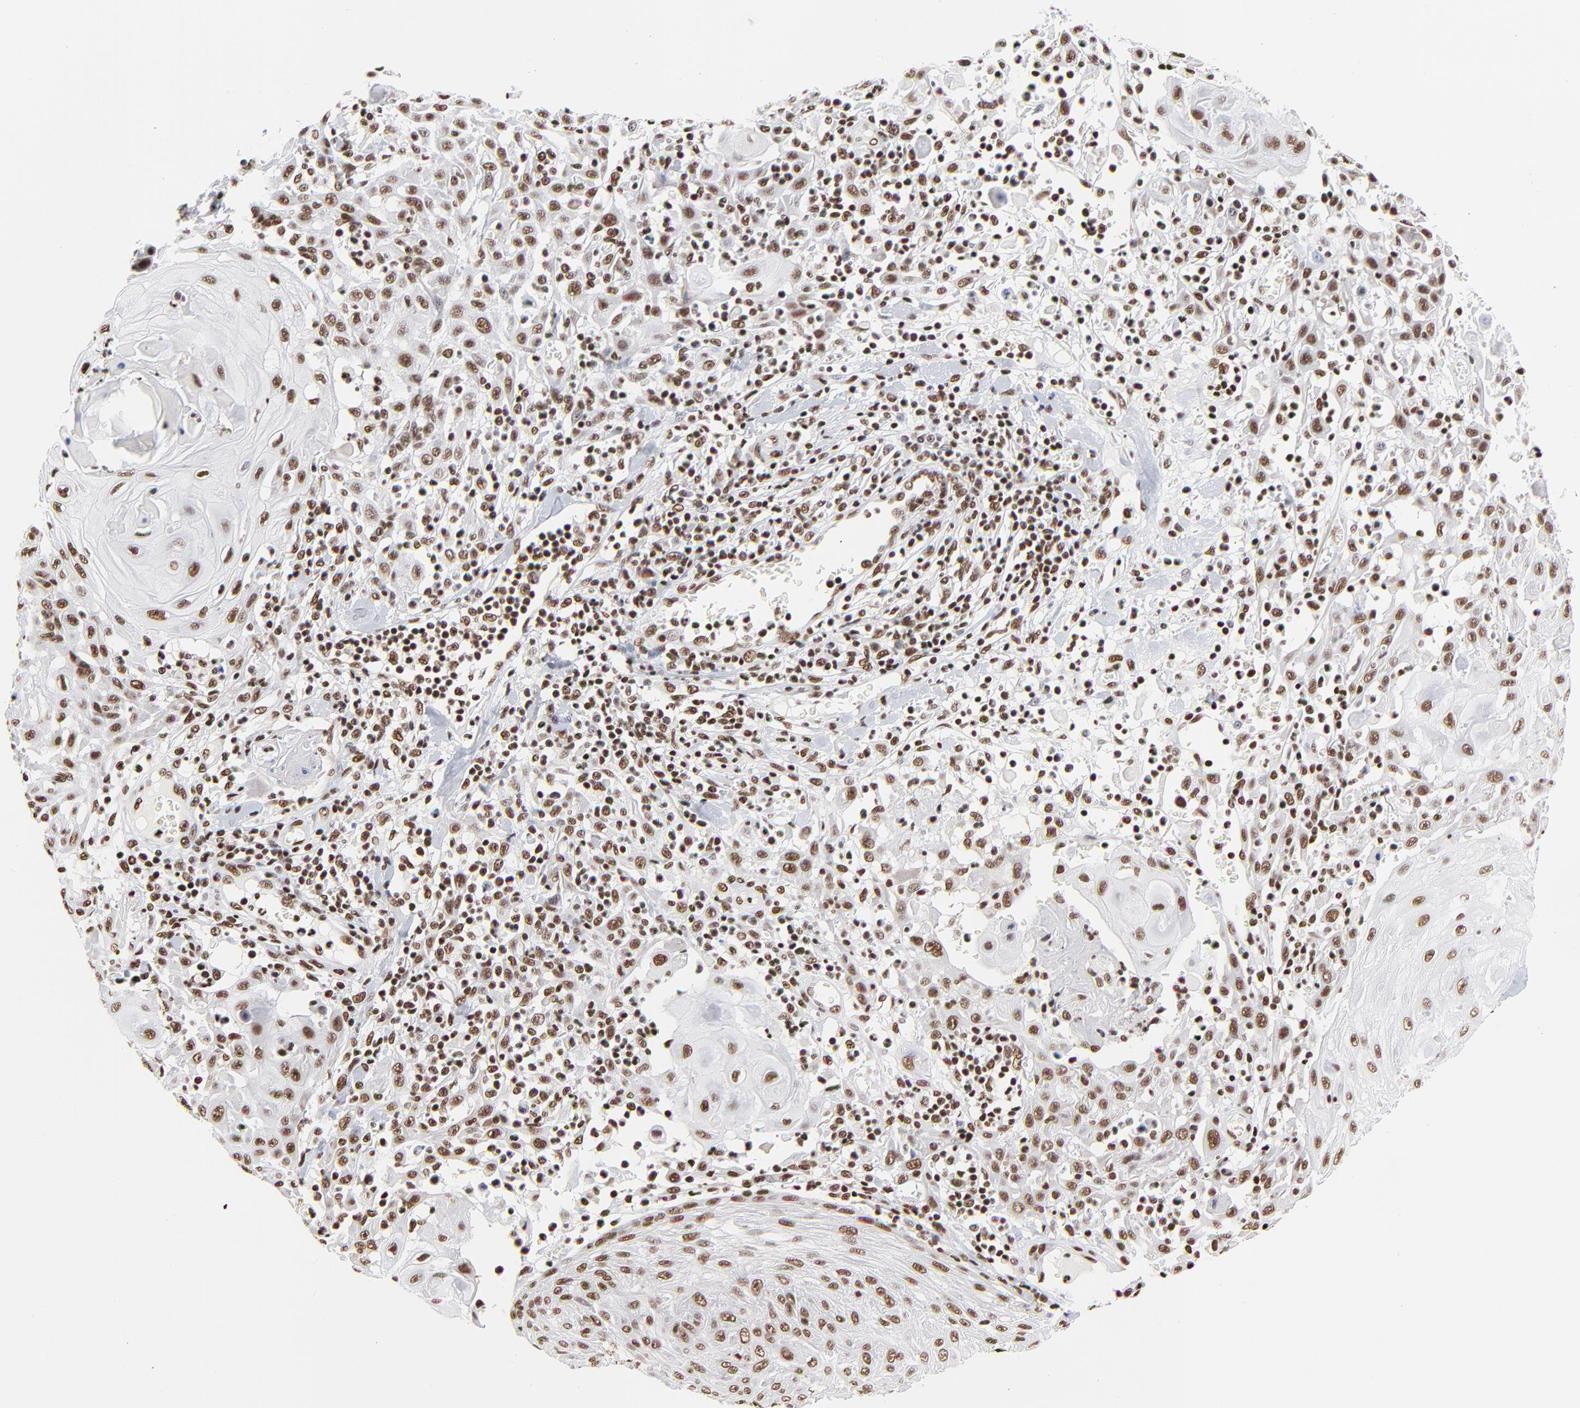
{"staining": {"intensity": "moderate", "quantity": ">75%", "location": "nuclear"}, "tissue": "skin cancer", "cell_type": "Tumor cells", "image_type": "cancer", "snomed": [{"axis": "morphology", "description": "Squamous cell carcinoma, NOS"}, {"axis": "topography", "description": "Skin"}], "caption": "Approximately >75% of tumor cells in human squamous cell carcinoma (skin) show moderate nuclear protein expression as visualized by brown immunohistochemical staining.", "gene": "CREB1", "patient": {"sex": "male", "age": 24}}